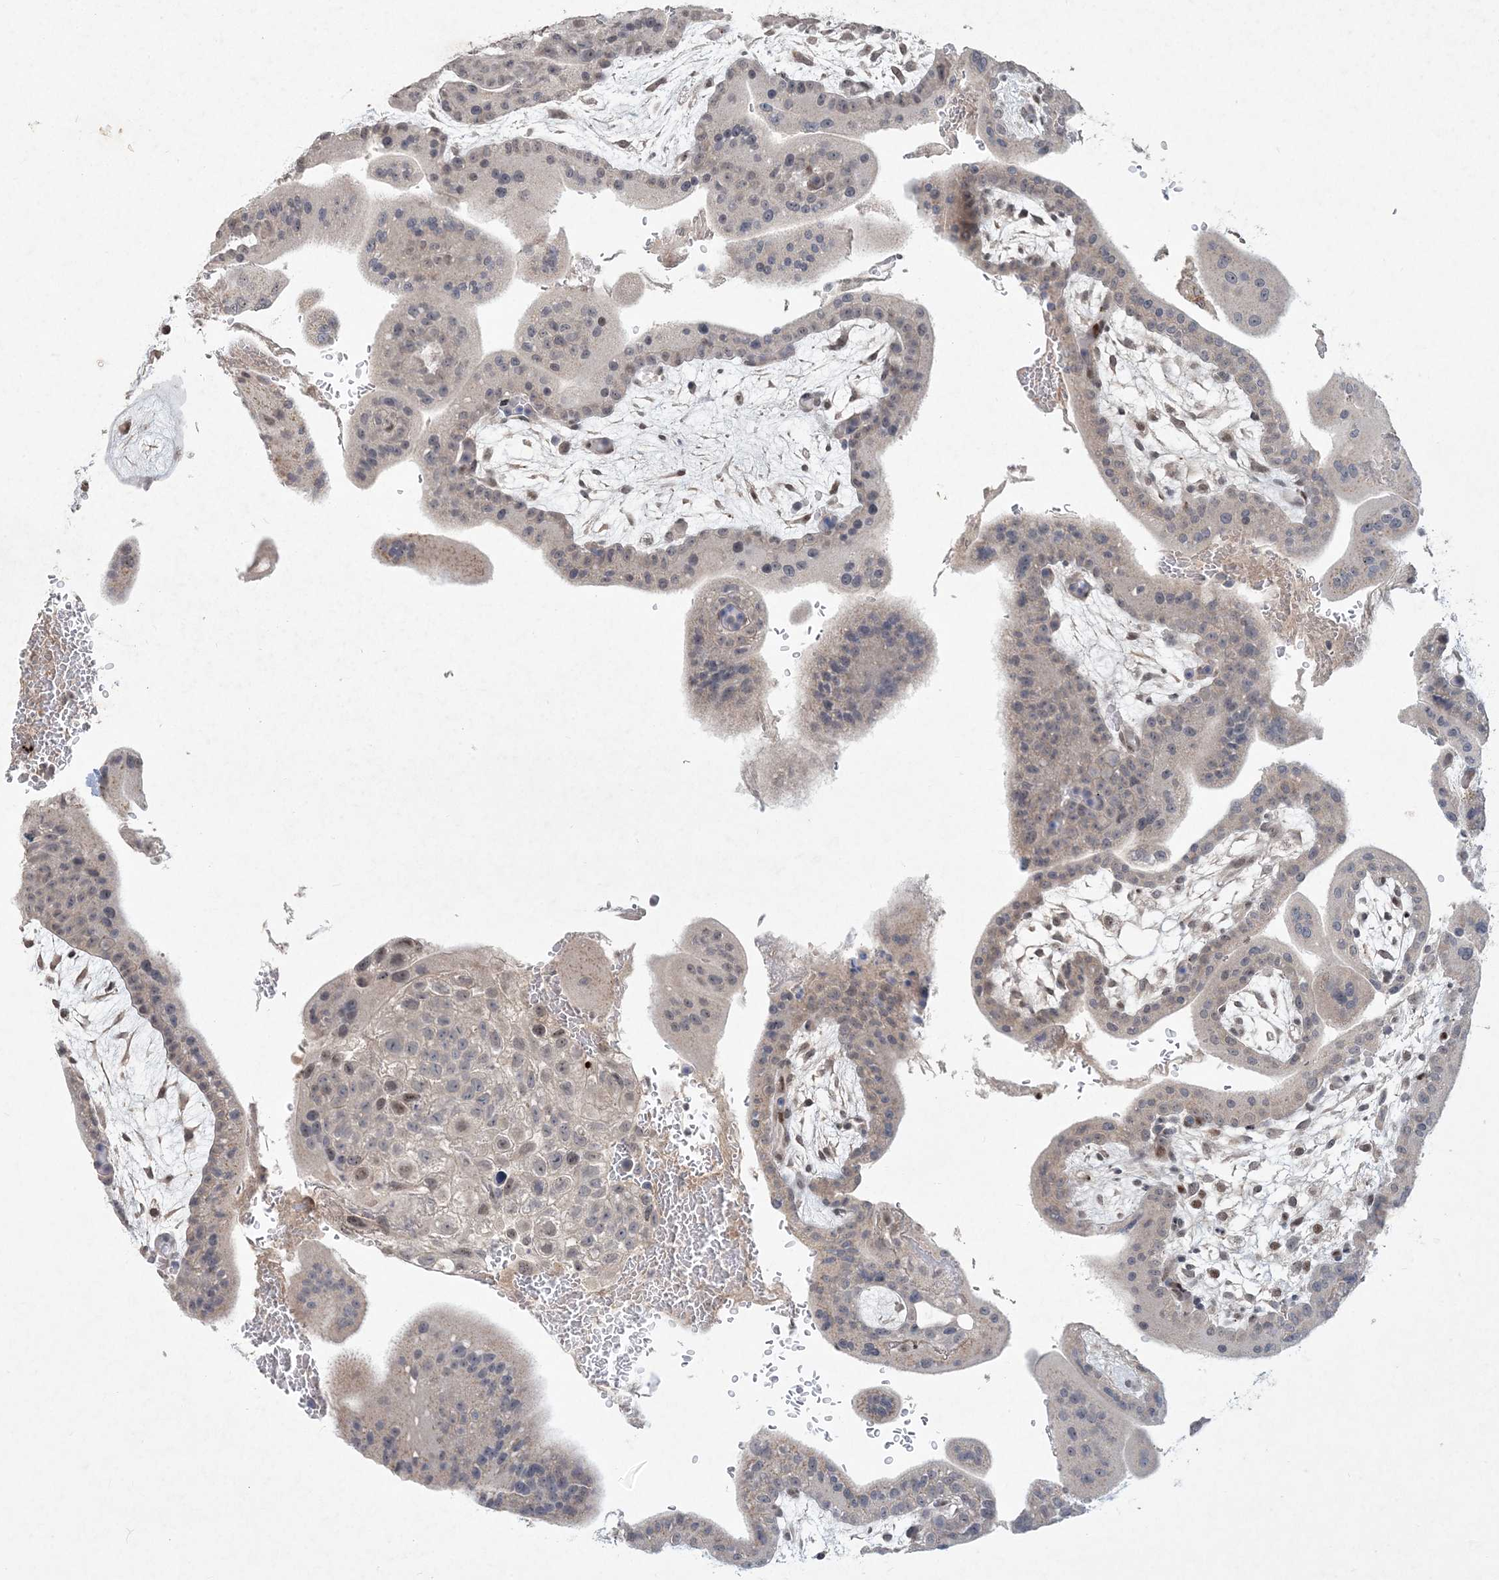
{"staining": {"intensity": "negative", "quantity": "none", "location": "none"}, "tissue": "placenta", "cell_type": "Trophoblastic cells", "image_type": "normal", "snomed": [{"axis": "morphology", "description": "Normal tissue, NOS"}, {"axis": "topography", "description": "Placenta"}], "caption": "Immunohistochemistry (IHC) histopathology image of benign placenta: human placenta stained with DAB demonstrates no significant protein positivity in trophoblastic cells.", "gene": "GIN1", "patient": {"sex": "female", "age": 35}}